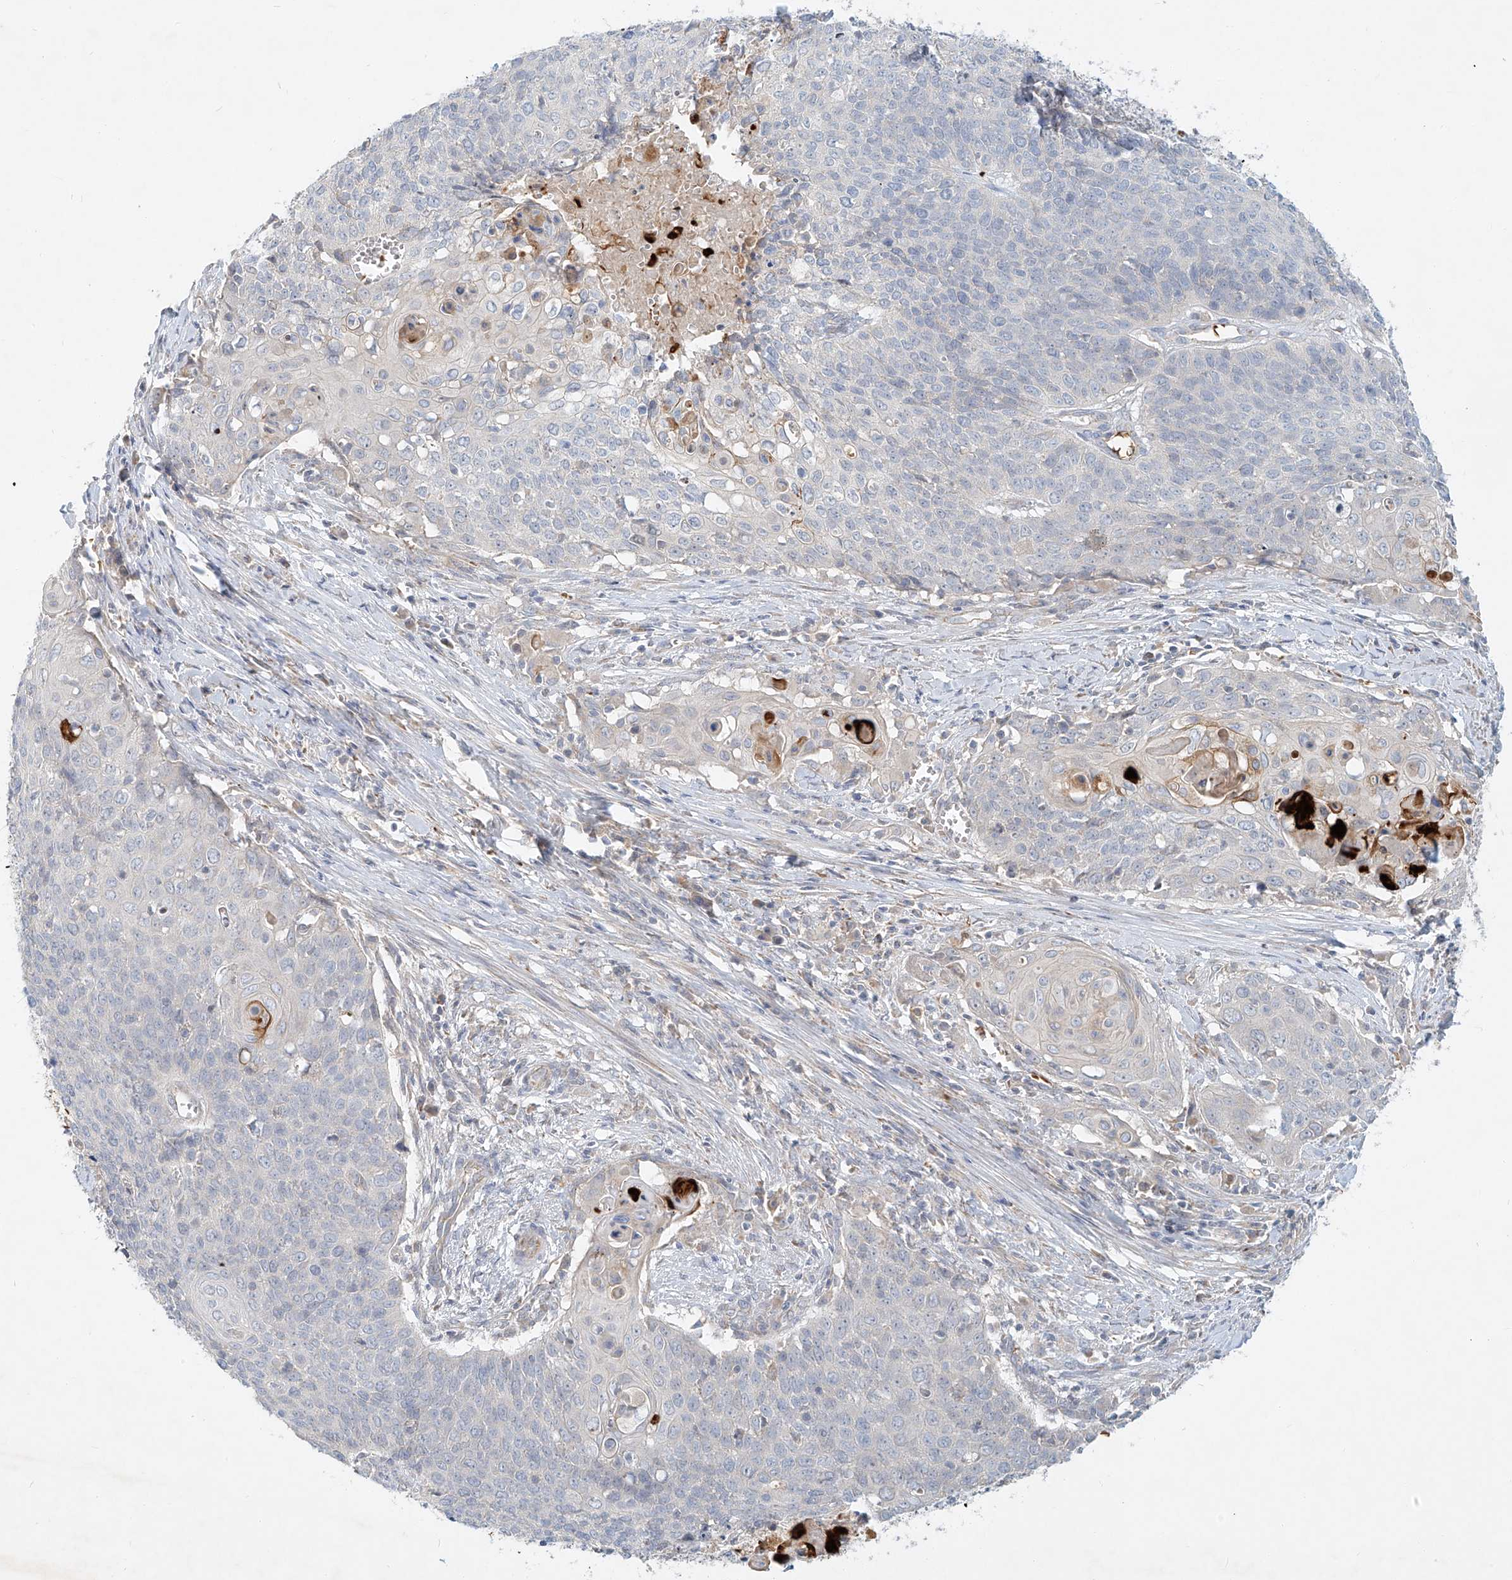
{"staining": {"intensity": "negative", "quantity": "none", "location": "none"}, "tissue": "cervical cancer", "cell_type": "Tumor cells", "image_type": "cancer", "snomed": [{"axis": "morphology", "description": "Squamous cell carcinoma, NOS"}, {"axis": "topography", "description": "Cervix"}], "caption": "IHC histopathology image of human cervical cancer stained for a protein (brown), which displays no staining in tumor cells.", "gene": "SYTL3", "patient": {"sex": "female", "age": 39}}